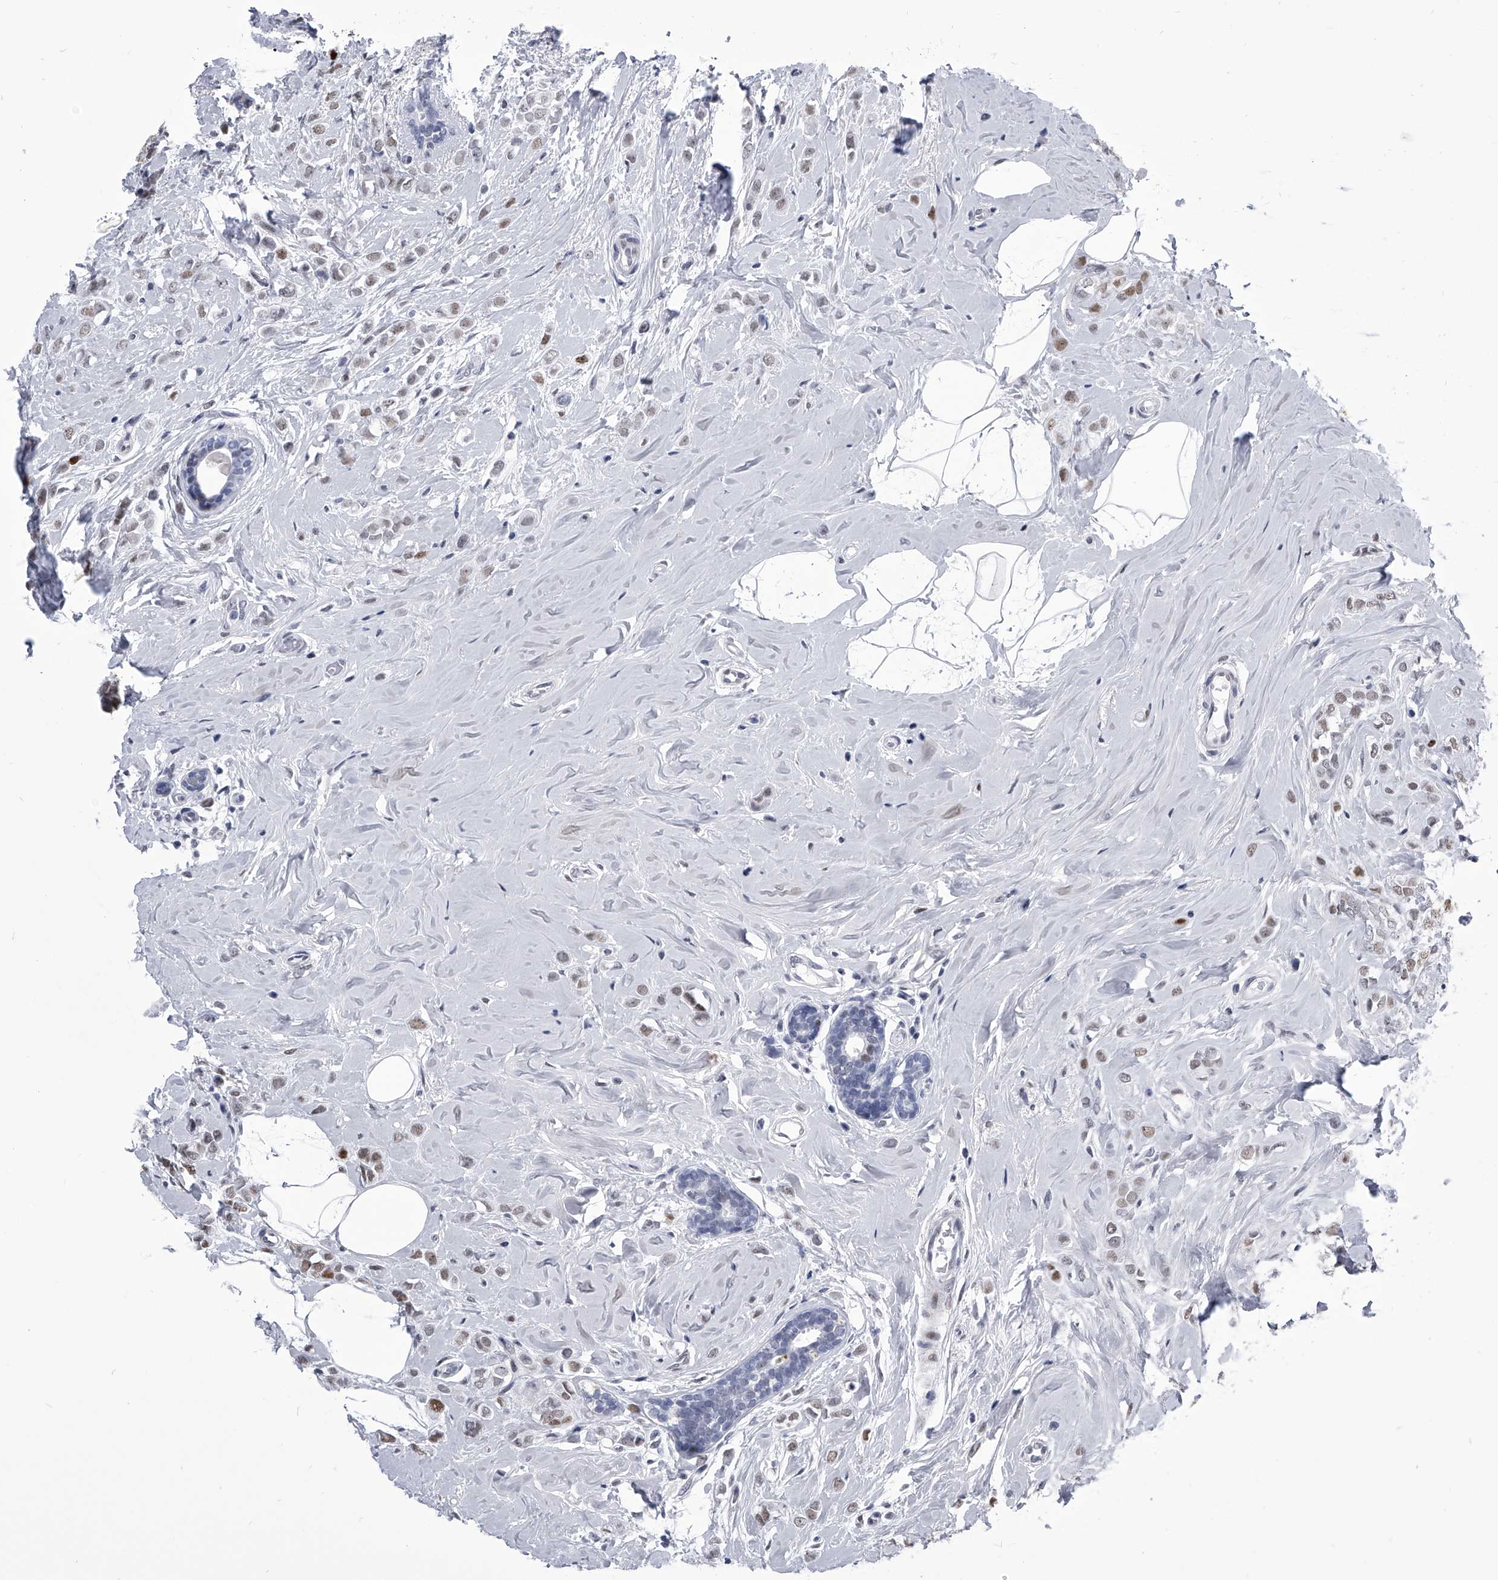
{"staining": {"intensity": "moderate", "quantity": "25%-75%", "location": "nuclear"}, "tissue": "breast cancer", "cell_type": "Tumor cells", "image_type": "cancer", "snomed": [{"axis": "morphology", "description": "Lobular carcinoma"}, {"axis": "topography", "description": "Breast"}], "caption": "Human breast cancer (lobular carcinoma) stained with a brown dye displays moderate nuclear positive staining in about 25%-75% of tumor cells.", "gene": "CMTR1", "patient": {"sex": "female", "age": 47}}